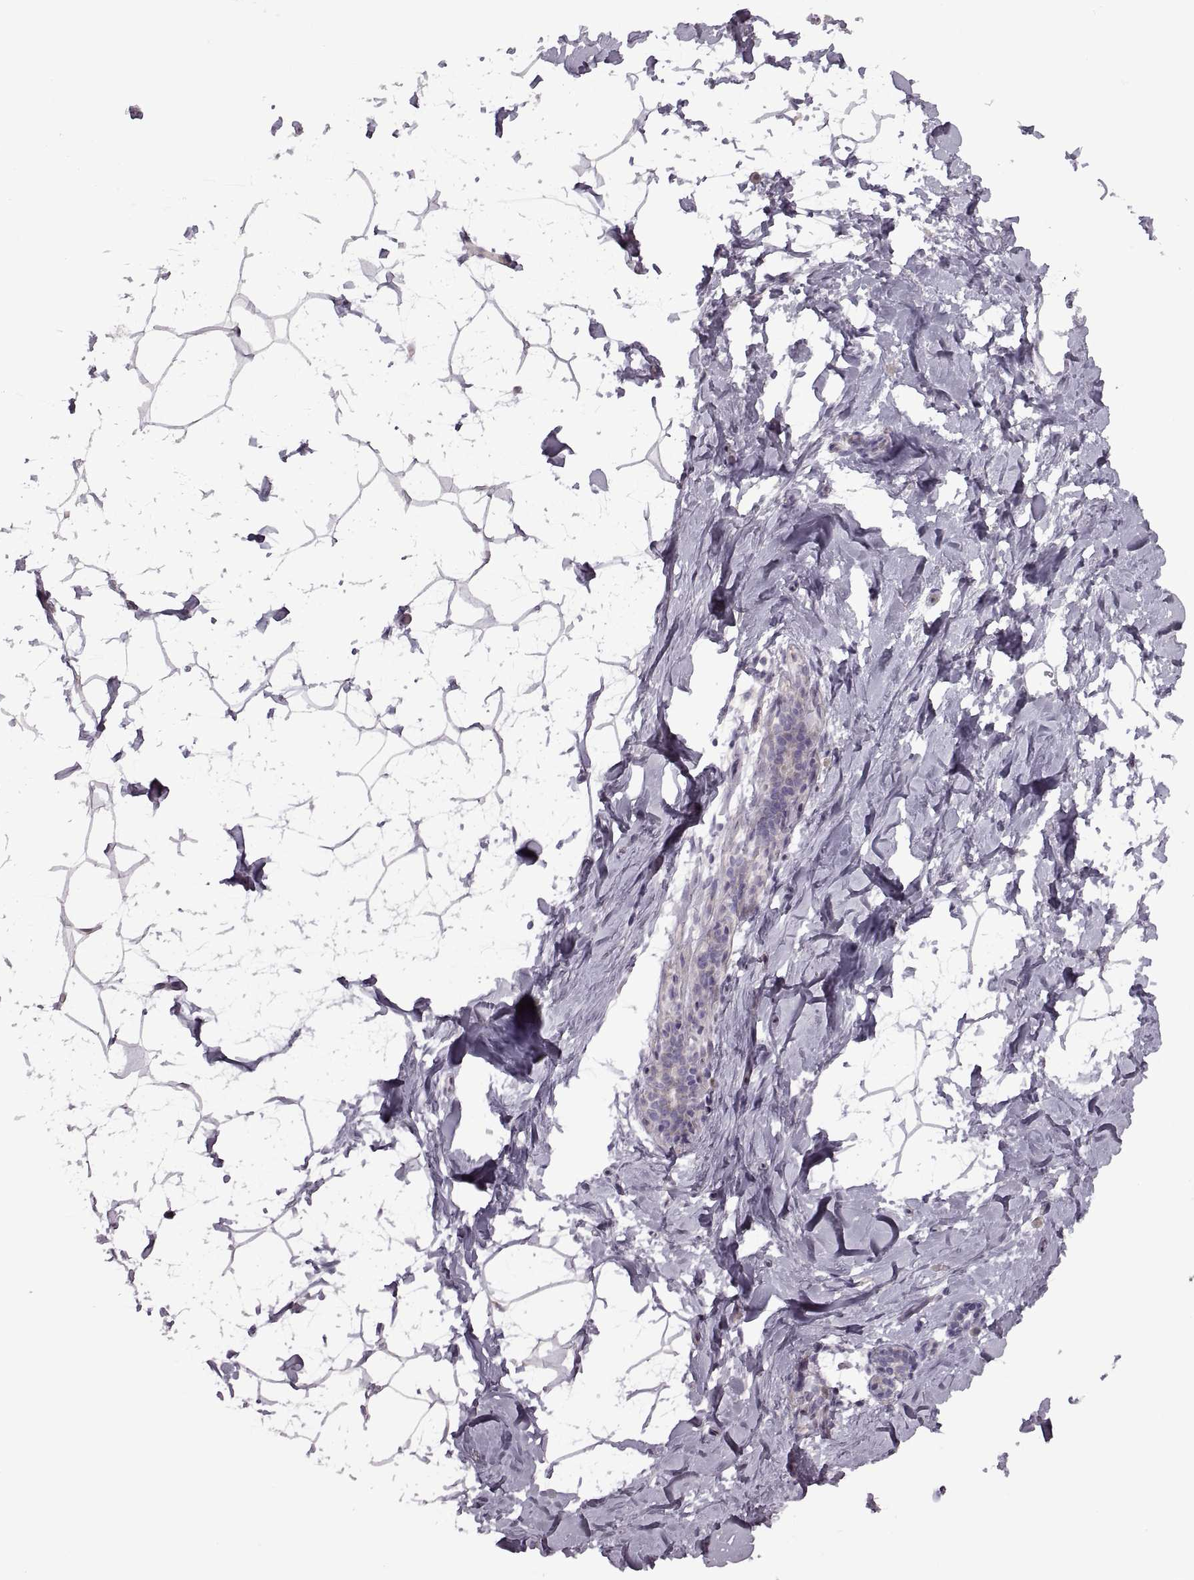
{"staining": {"intensity": "negative", "quantity": "none", "location": "none"}, "tissue": "breast", "cell_type": "Adipocytes", "image_type": "normal", "snomed": [{"axis": "morphology", "description": "Normal tissue, NOS"}, {"axis": "topography", "description": "Breast"}], "caption": "Micrograph shows no protein staining in adipocytes of normal breast.", "gene": "PIERCE1", "patient": {"sex": "female", "age": 32}}